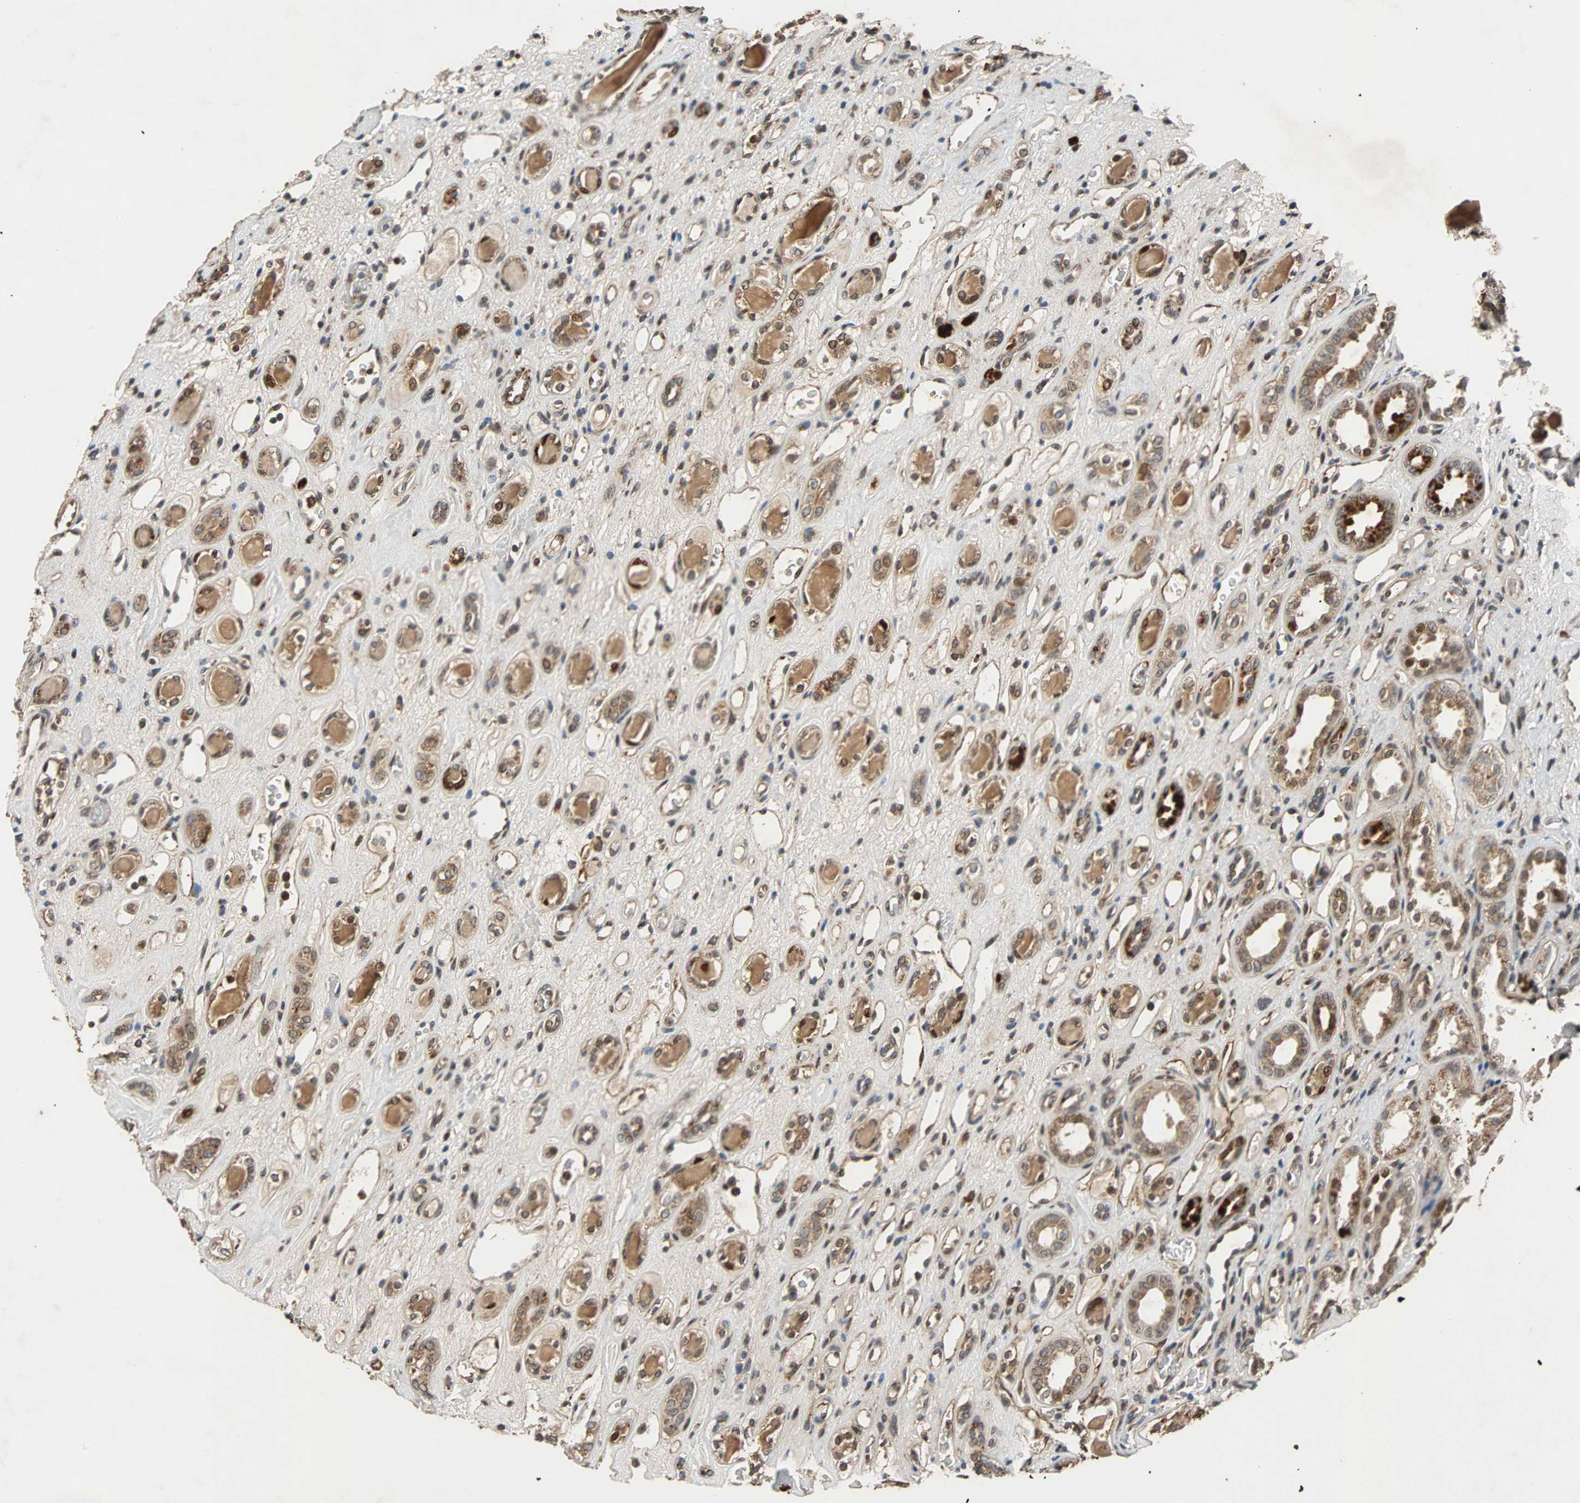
{"staining": {"intensity": "moderate", "quantity": ">75%", "location": "cytoplasmic/membranous,nuclear"}, "tissue": "renal cancer", "cell_type": "Tumor cells", "image_type": "cancer", "snomed": [{"axis": "morphology", "description": "Adenocarcinoma, NOS"}, {"axis": "topography", "description": "Kidney"}], "caption": "Protein expression analysis of renal adenocarcinoma demonstrates moderate cytoplasmic/membranous and nuclear positivity in about >75% of tumor cells. (brown staining indicates protein expression, while blue staining denotes nuclei).", "gene": "USP31", "patient": {"sex": "female", "age": 60}}